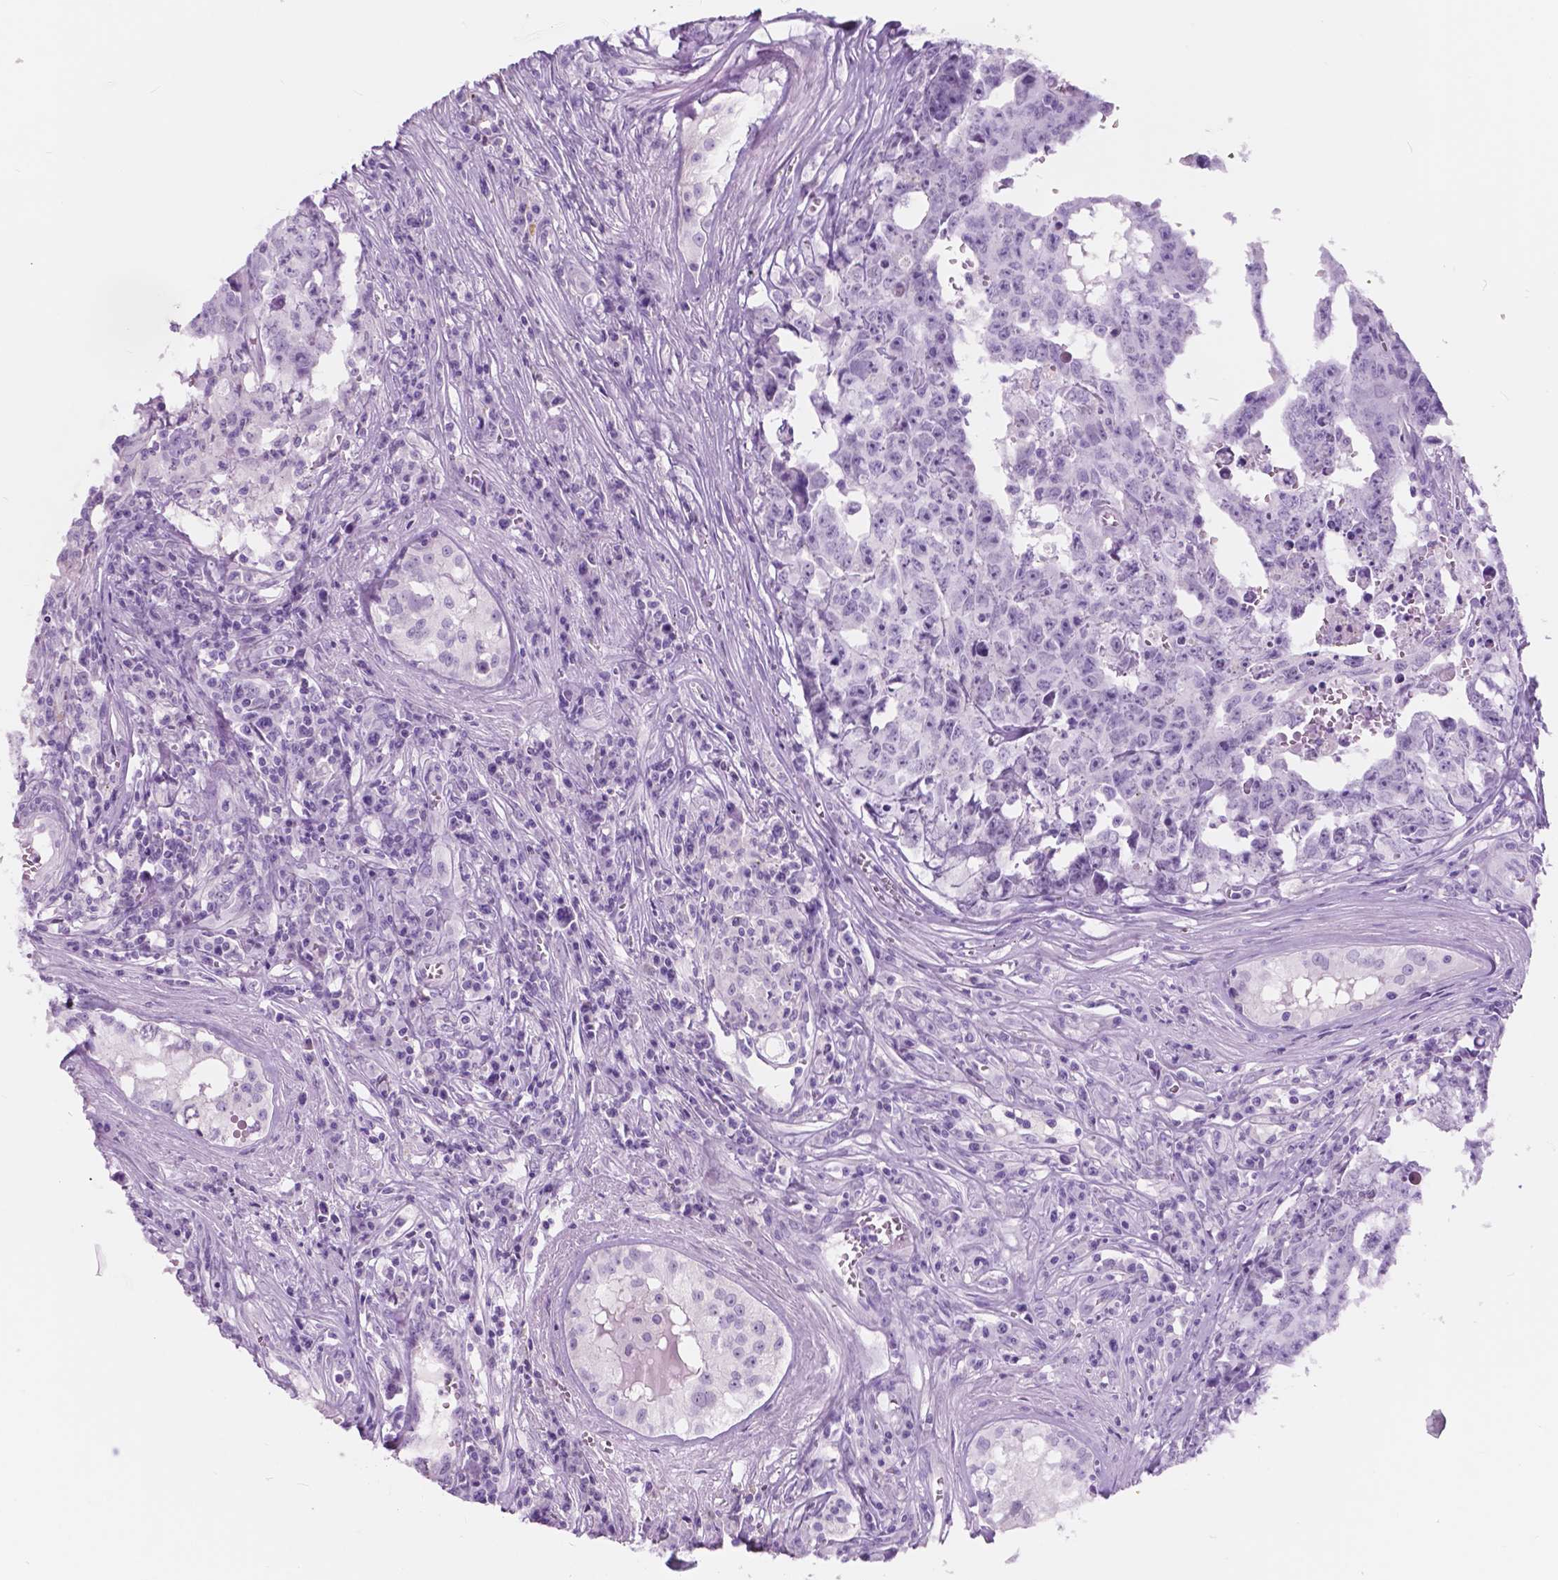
{"staining": {"intensity": "negative", "quantity": "none", "location": "none"}, "tissue": "testis cancer", "cell_type": "Tumor cells", "image_type": "cancer", "snomed": [{"axis": "morphology", "description": "Carcinoma, Embryonal, NOS"}, {"axis": "topography", "description": "Testis"}], "caption": "Tumor cells show no significant positivity in testis cancer.", "gene": "CUZD1", "patient": {"sex": "male", "age": 22}}